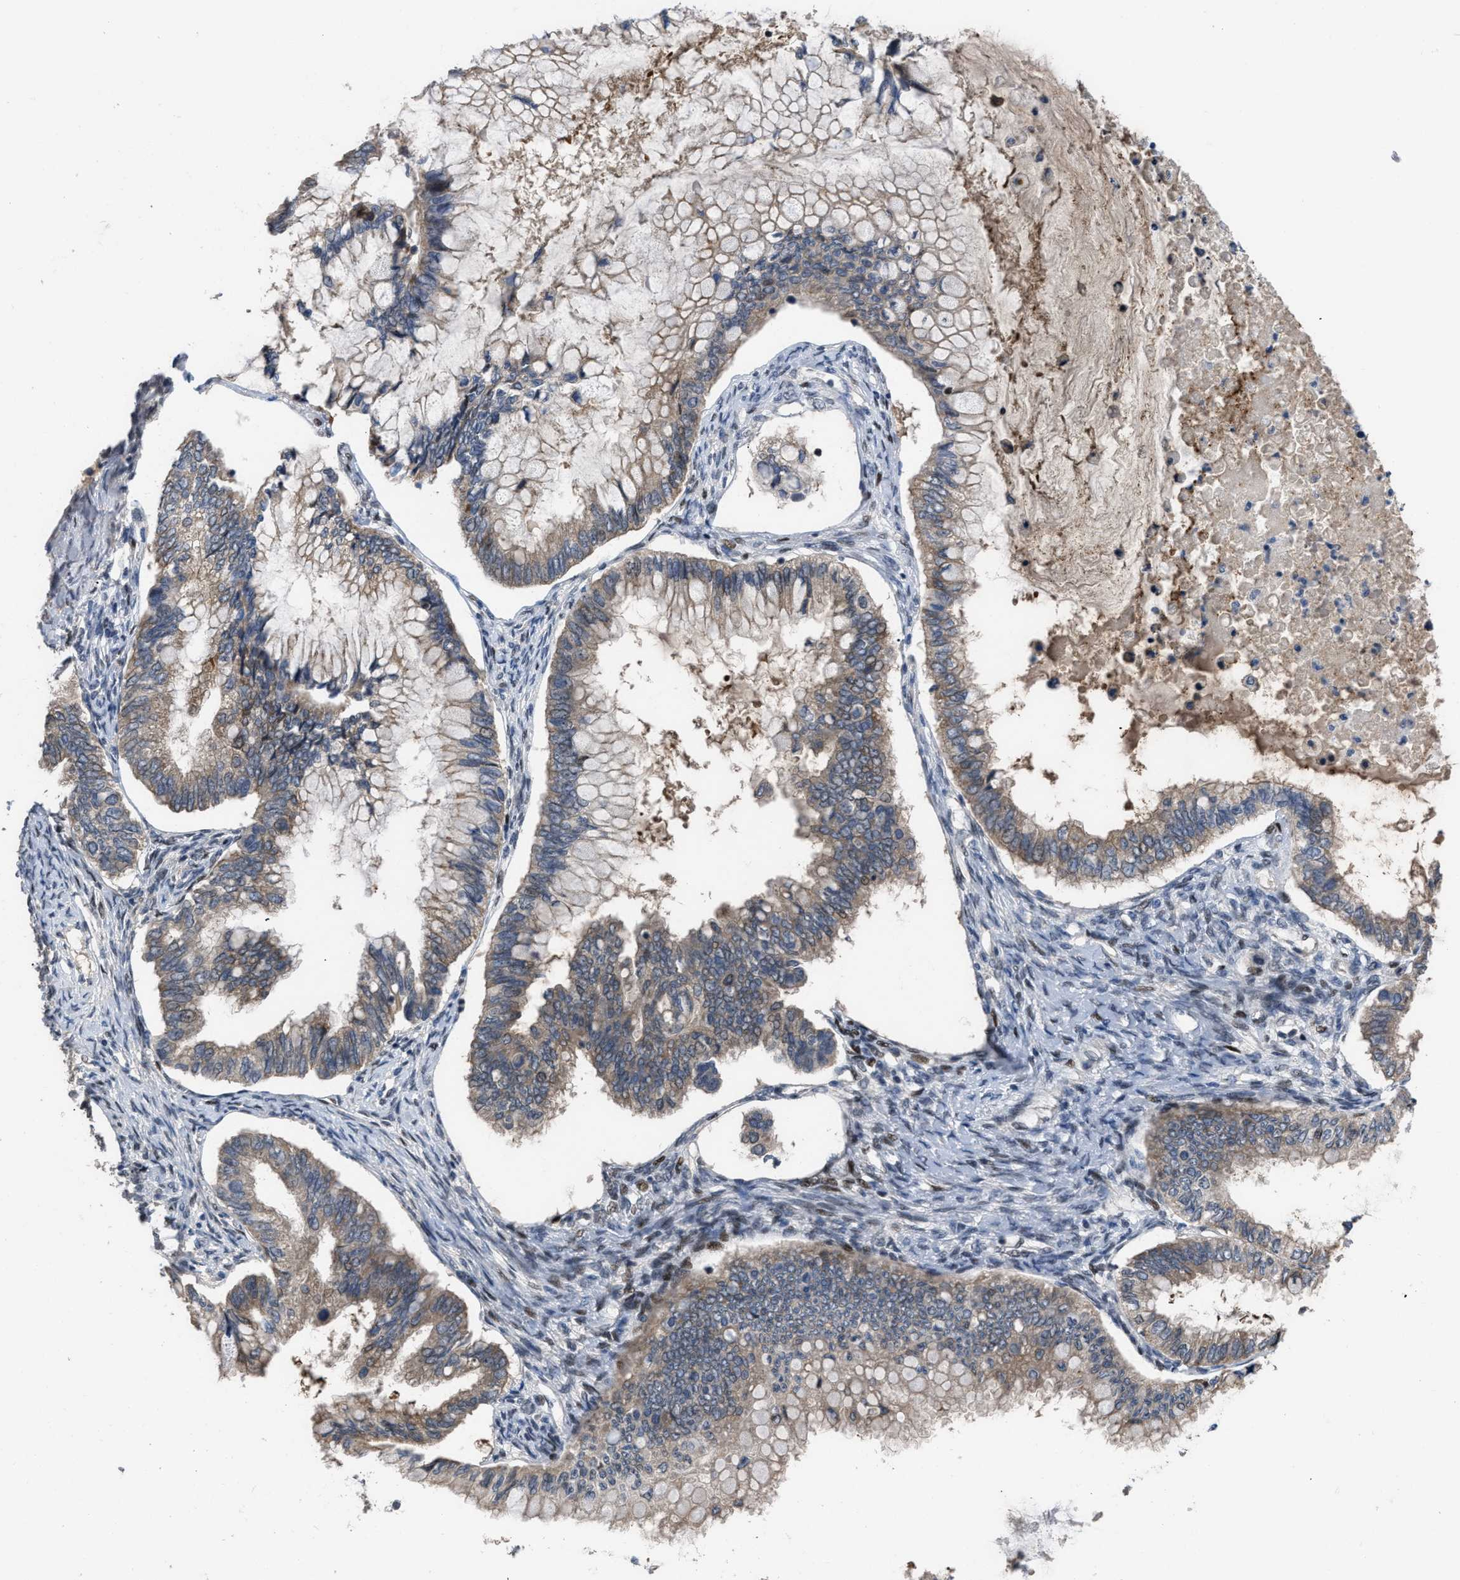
{"staining": {"intensity": "weak", "quantity": ">75%", "location": "cytoplasmic/membranous"}, "tissue": "ovarian cancer", "cell_type": "Tumor cells", "image_type": "cancer", "snomed": [{"axis": "morphology", "description": "Cystadenocarcinoma, mucinous, NOS"}, {"axis": "topography", "description": "Ovary"}], "caption": "A brown stain highlights weak cytoplasmic/membranous expression of a protein in mucinous cystadenocarcinoma (ovarian) tumor cells.", "gene": "SETDB1", "patient": {"sex": "female", "age": 80}}